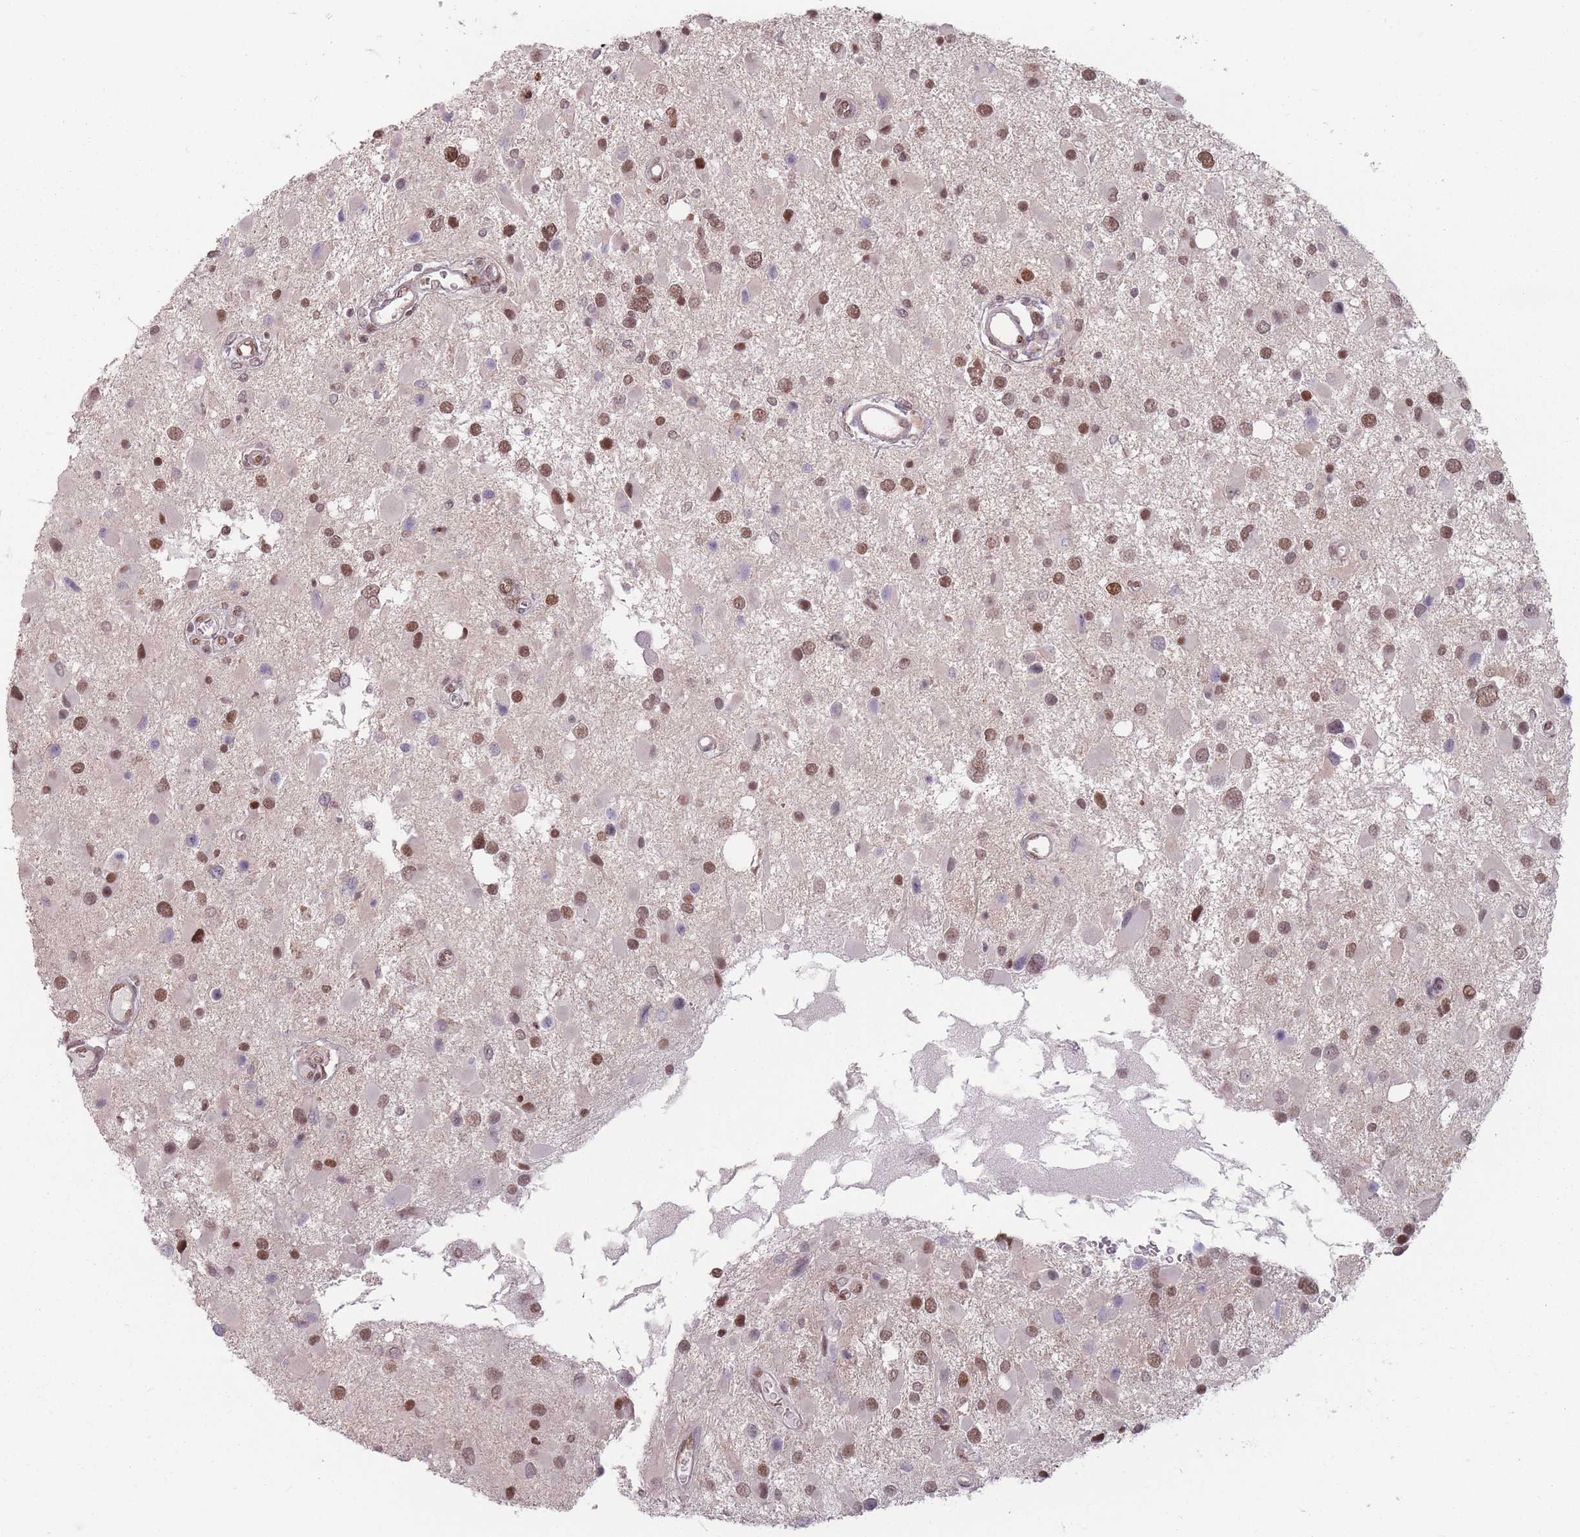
{"staining": {"intensity": "moderate", "quantity": ">75%", "location": "nuclear"}, "tissue": "glioma", "cell_type": "Tumor cells", "image_type": "cancer", "snomed": [{"axis": "morphology", "description": "Glioma, malignant, High grade"}, {"axis": "topography", "description": "Brain"}], "caption": "This micrograph demonstrates IHC staining of human glioma, with medium moderate nuclear expression in about >75% of tumor cells.", "gene": "SH3BGRL2", "patient": {"sex": "male", "age": 53}}